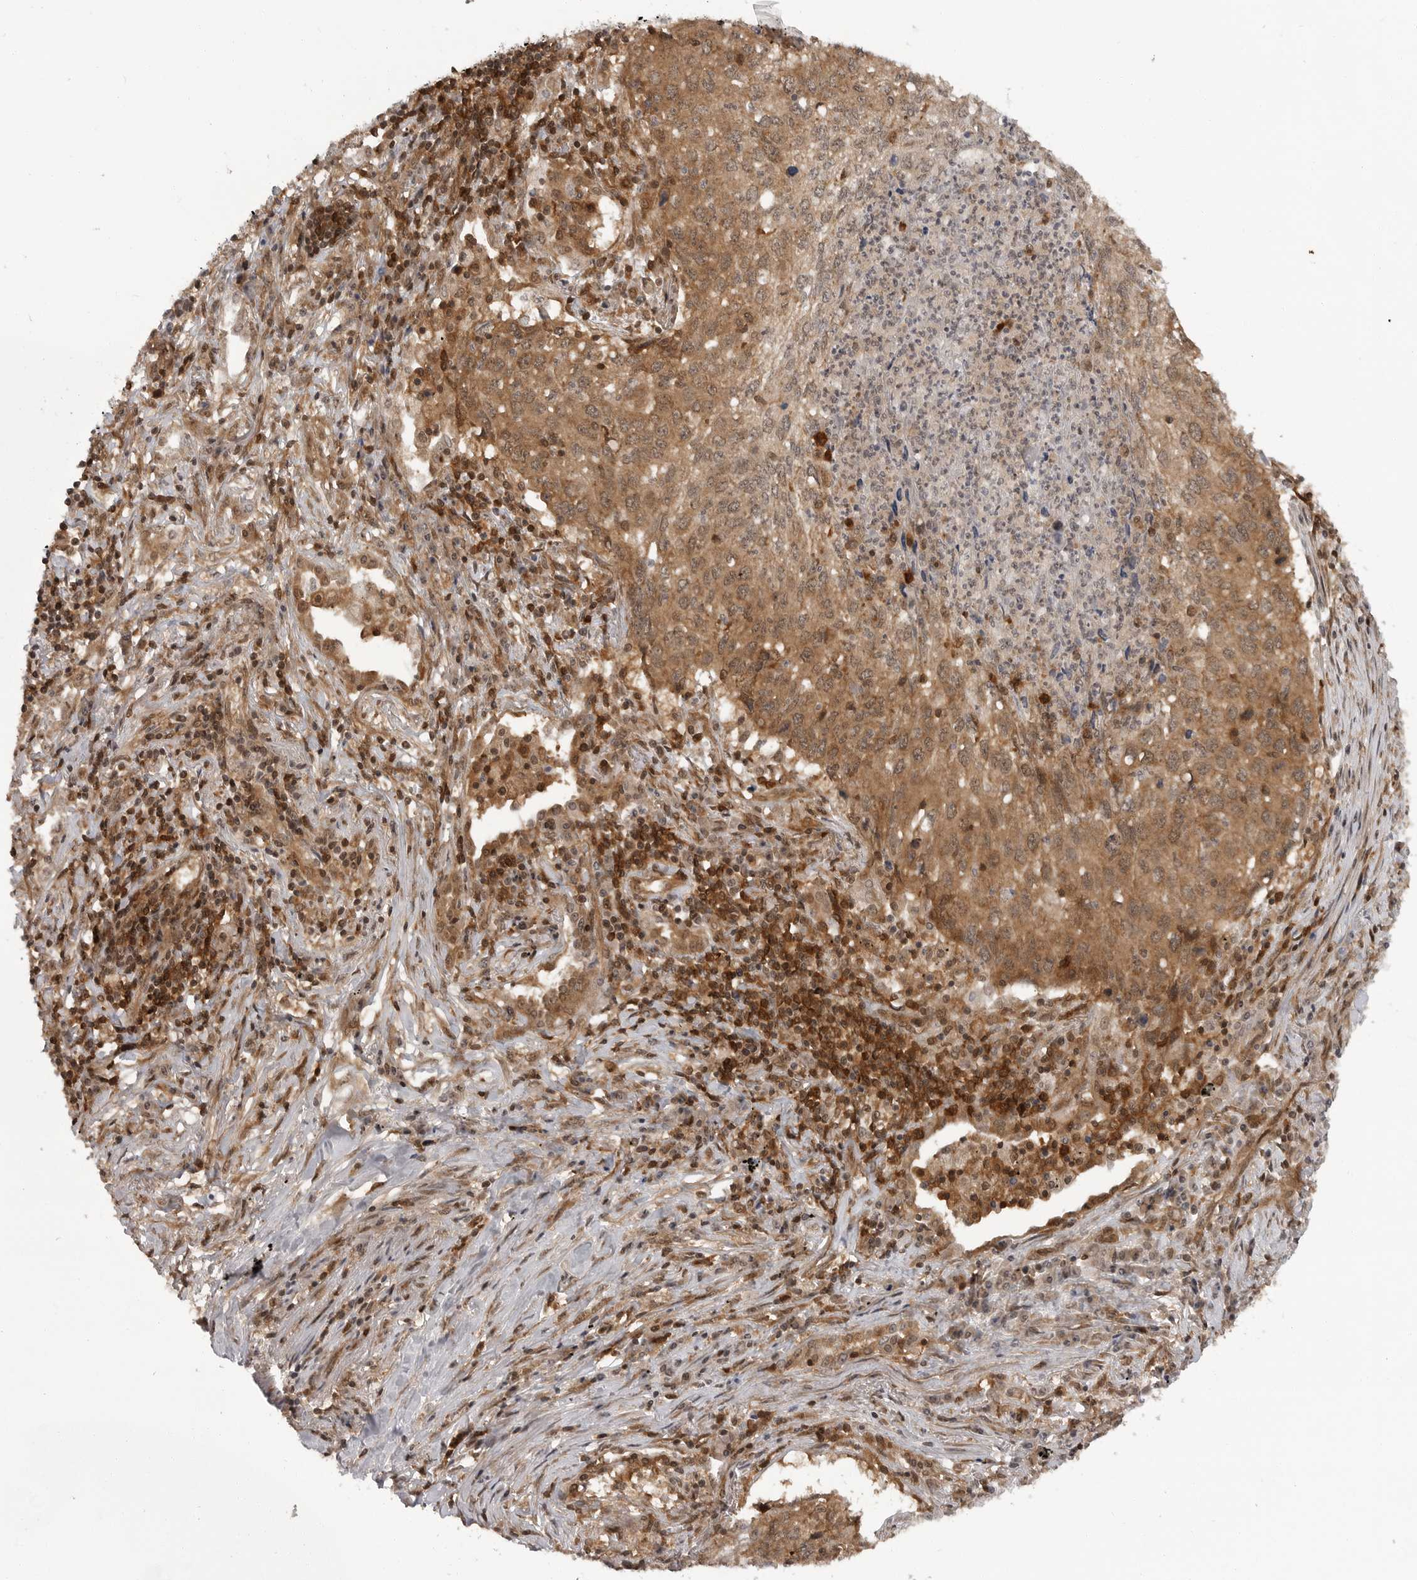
{"staining": {"intensity": "moderate", "quantity": ">75%", "location": "cytoplasmic/membranous"}, "tissue": "lung cancer", "cell_type": "Tumor cells", "image_type": "cancer", "snomed": [{"axis": "morphology", "description": "Squamous cell carcinoma, NOS"}, {"axis": "topography", "description": "Lung"}], "caption": "Protein expression analysis of human lung cancer reveals moderate cytoplasmic/membranous staining in about >75% of tumor cells.", "gene": "SZRD1", "patient": {"sex": "female", "age": 63}}